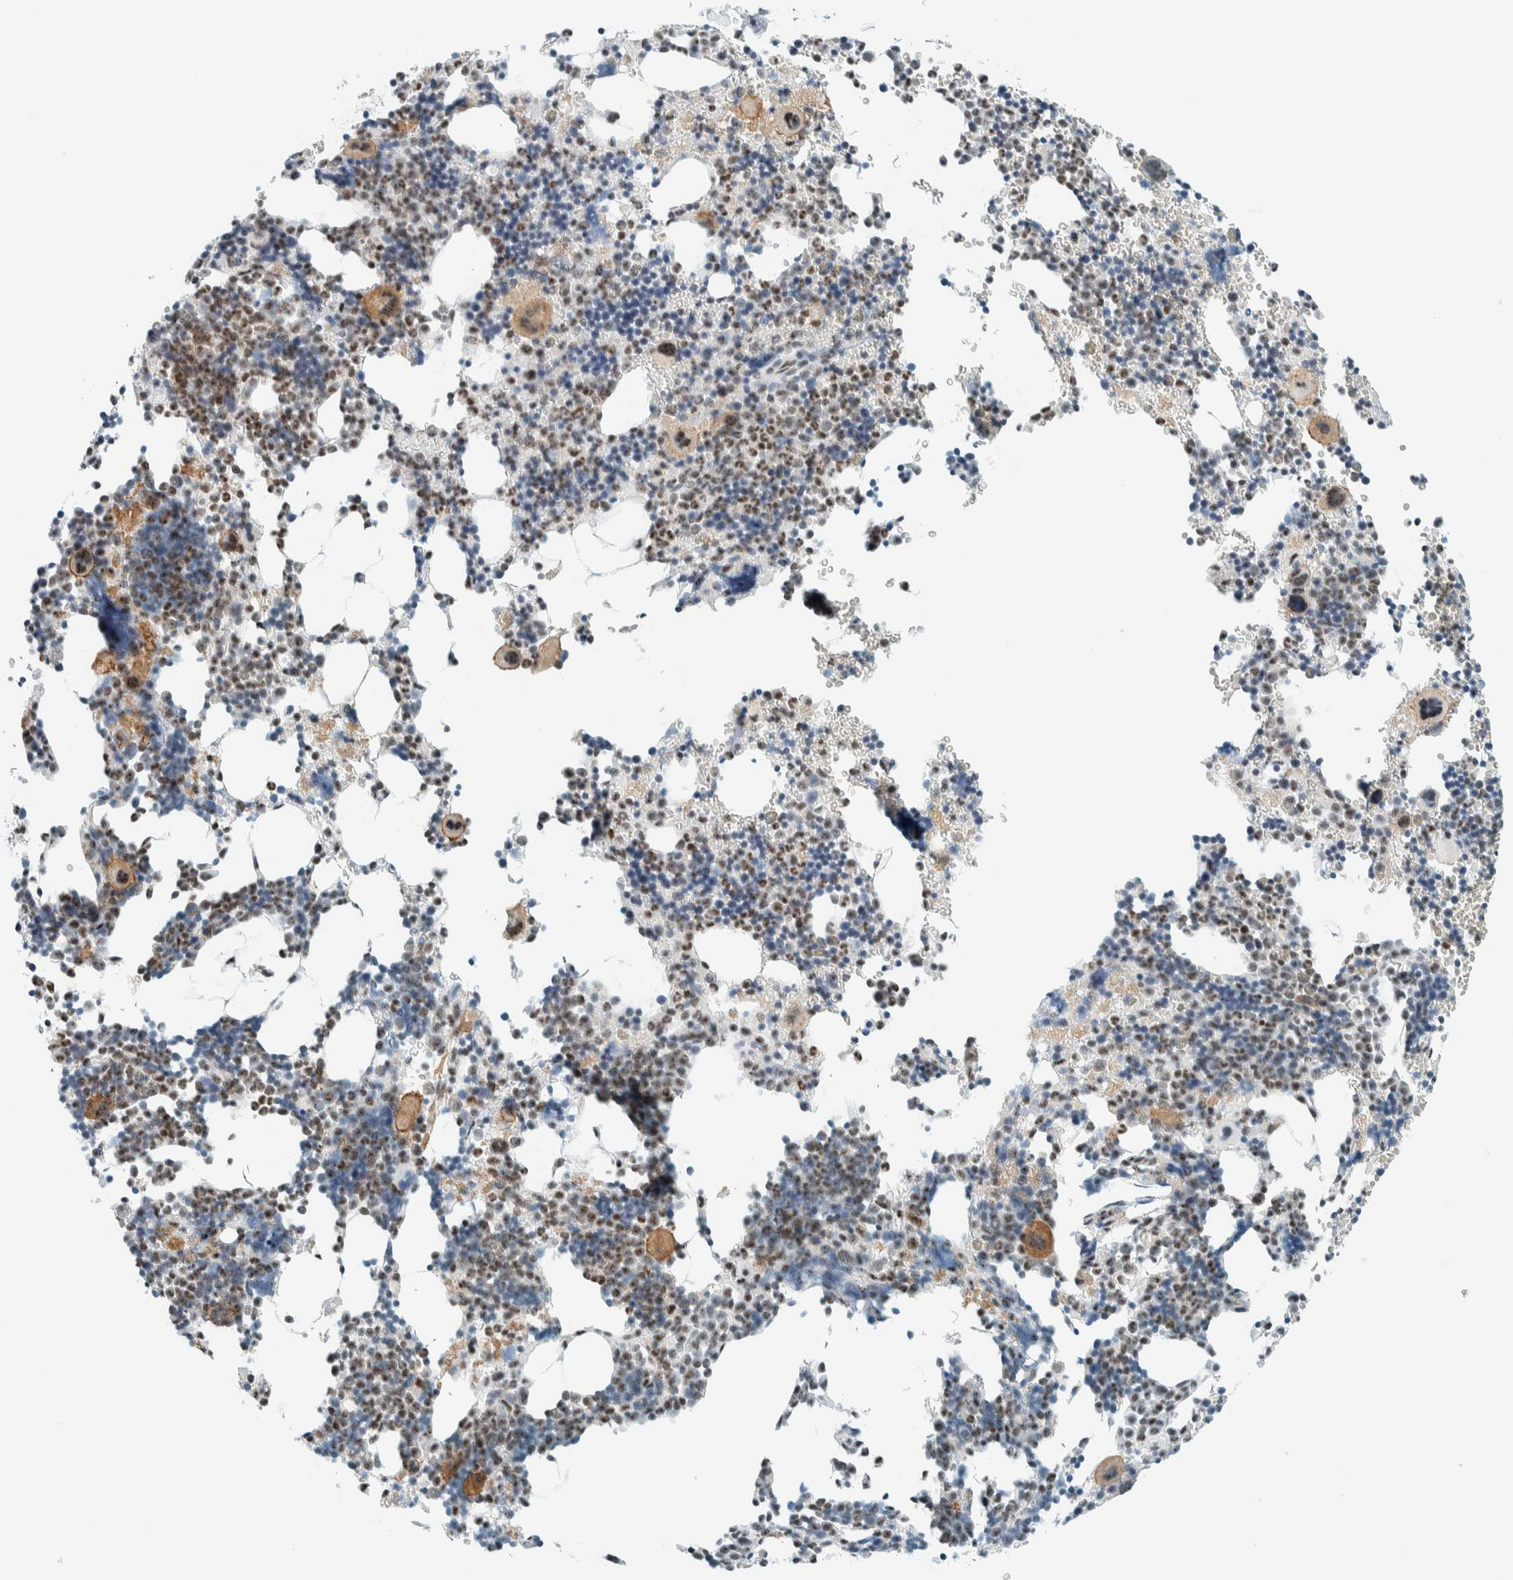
{"staining": {"intensity": "moderate", "quantity": "25%-75%", "location": "cytoplasmic/membranous,nuclear"}, "tissue": "bone marrow", "cell_type": "Hematopoietic cells", "image_type": "normal", "snomed": [{"axis": "morphology", "description": "Normal tissue, NOS"}, {"axis": "morphology", "description": "Inflammation, NOS"}, {"axis": "topography", "description": "Bone marrow"}], "caption": "Immunohistochemical staining of normal human bone marrow exhibits medium levels of moderate cytoplasmic/membranous,nuclear positivity in about 25%-75% of hematopoietic cells. (DAB (3,3'-diaminobenzidine) = brown stain, brightfield microscopy at high magnification).", "gene": "CYSRT1", "patient": {"sex": "male", "age": 31}}